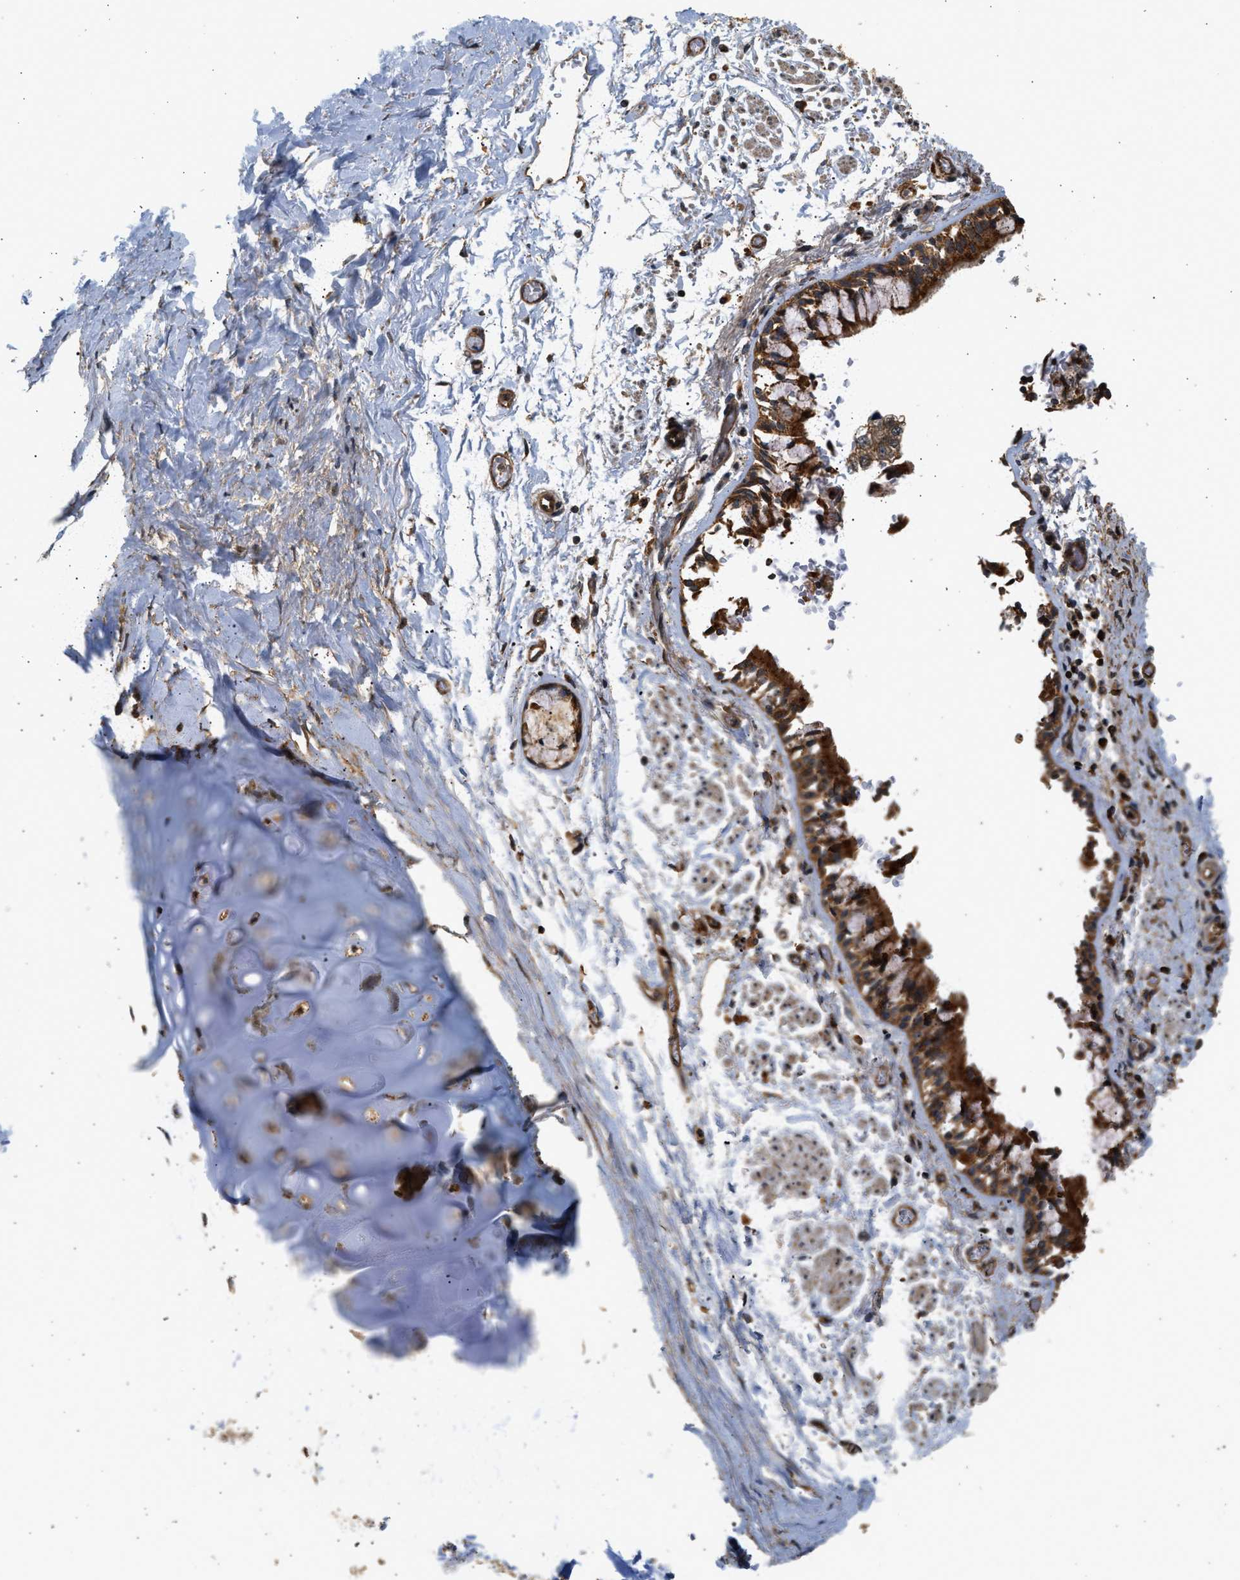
{"staining": {"intensity": "strong", "quantity": ">75%", "location": "cytoplasmic/membranous"}, "tissue": "adipose tissue", "cell_type": "Adipocytes", "image_type": "normal", "snomed": [{"axis": "morphology", "description": "Normal tissue, NOS"}, {"axis": "topography", "description": "Cartilage tissue"}, {"axis": "topography", "description": "Lung"}], "caption": "Immunohistochemical staining of normal human adipose tissue demonstrates strong cytoplasmic/membranous protein positivity in about >75% of adipocytes.", "gene": "DUSP14", "patient": {"sex": "female", "age": 77}}